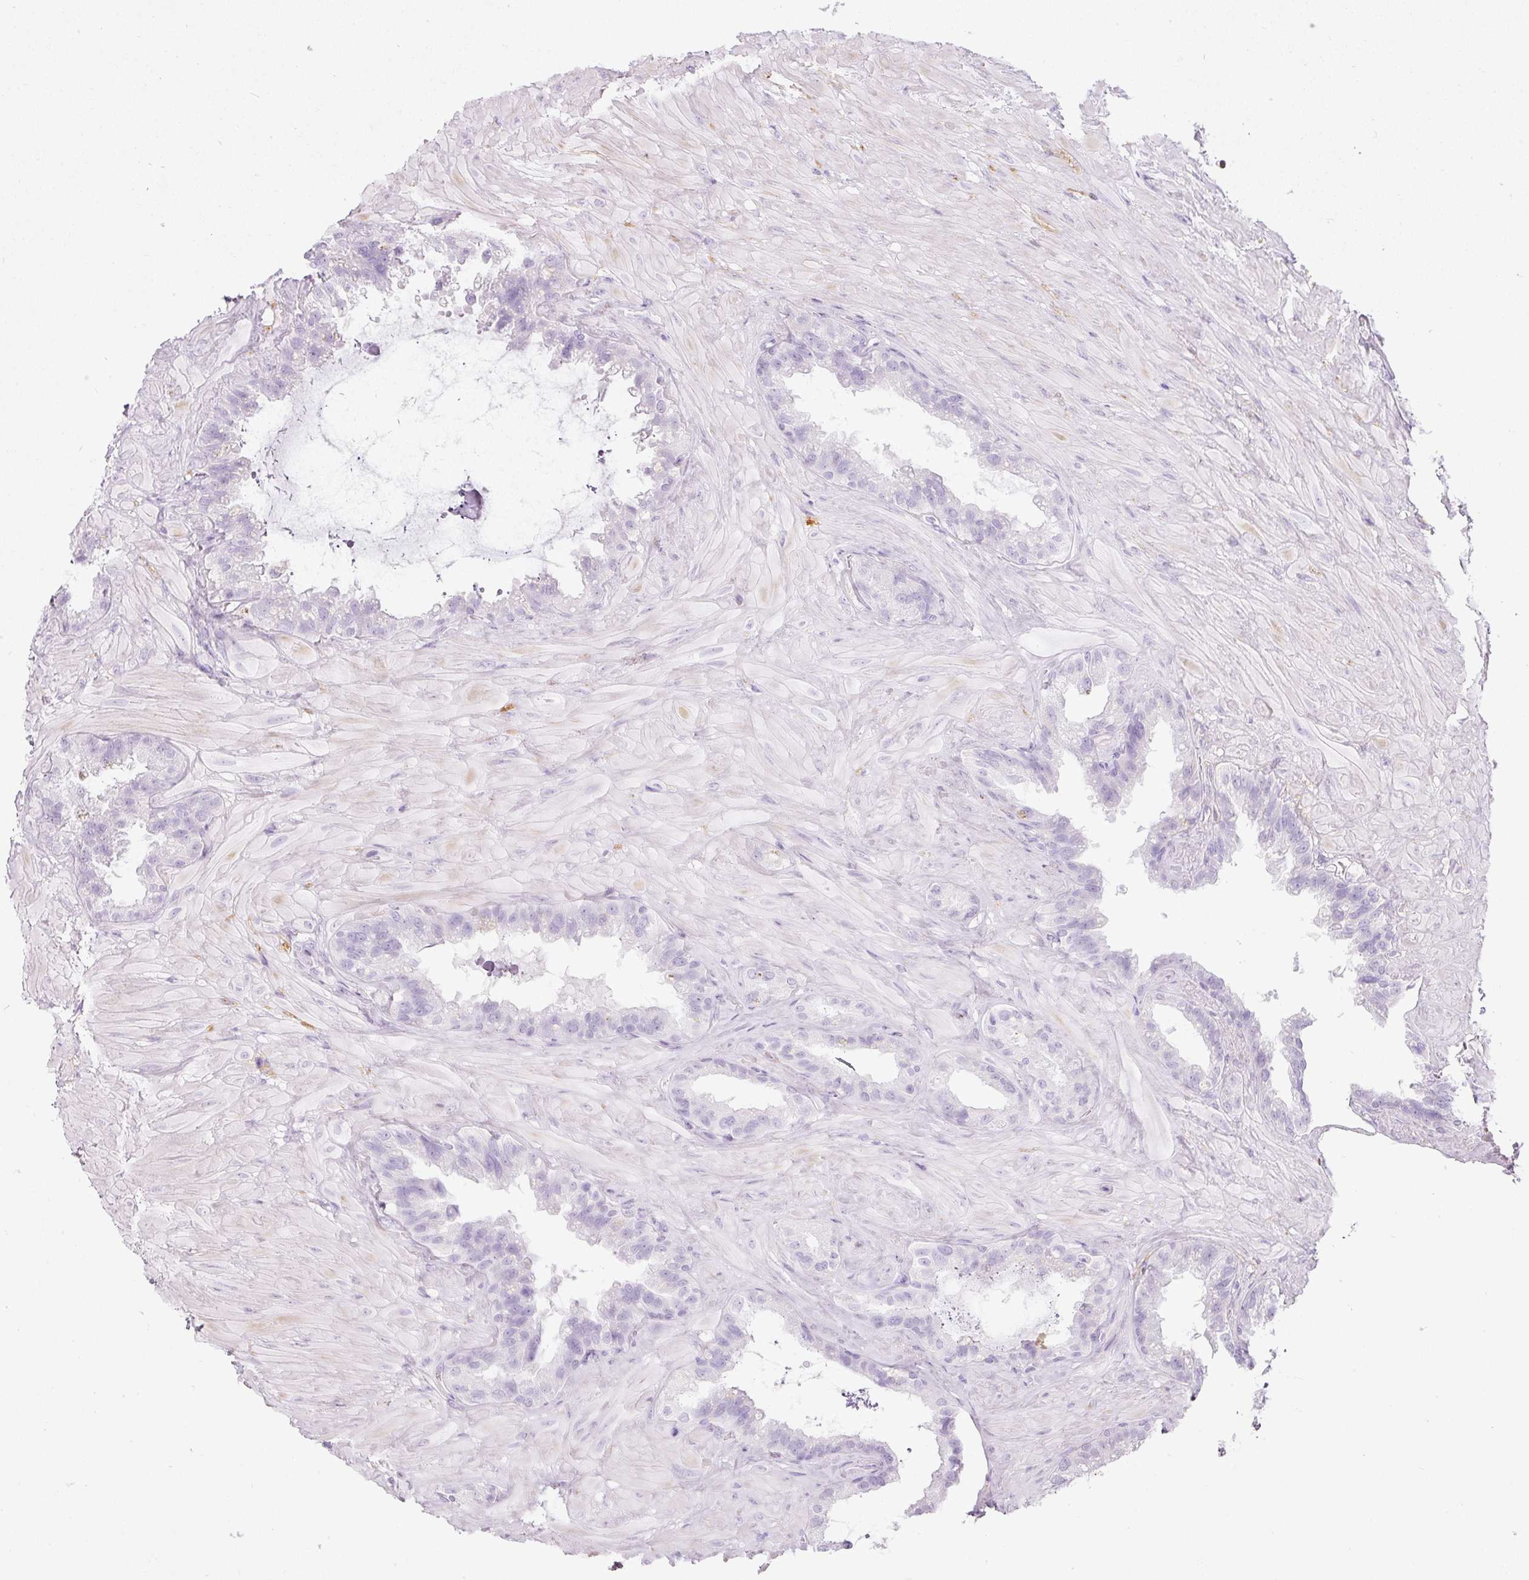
{"staining": {"intensity": "negative", "quantity": "none", "location": "none"}, "tissue": "seminal vesicle", "cell_type": "Glandular cells", "image_type": "normal", "snomed": [{"axis": "morphology", "description": "Normal tissue, NOS"}, {"axis": "topography", "description": "Seminal veicle"}, {"axis": "topography", "description": "Peripheral nerve tissue"}], "caption": "IHC image of benign seminal vesicle: seminal vesicle stained with DAB shows no significant protein expression in glandular cells.", "gene": "DNM1", "patient": {"sex": "male", "age": 76}}